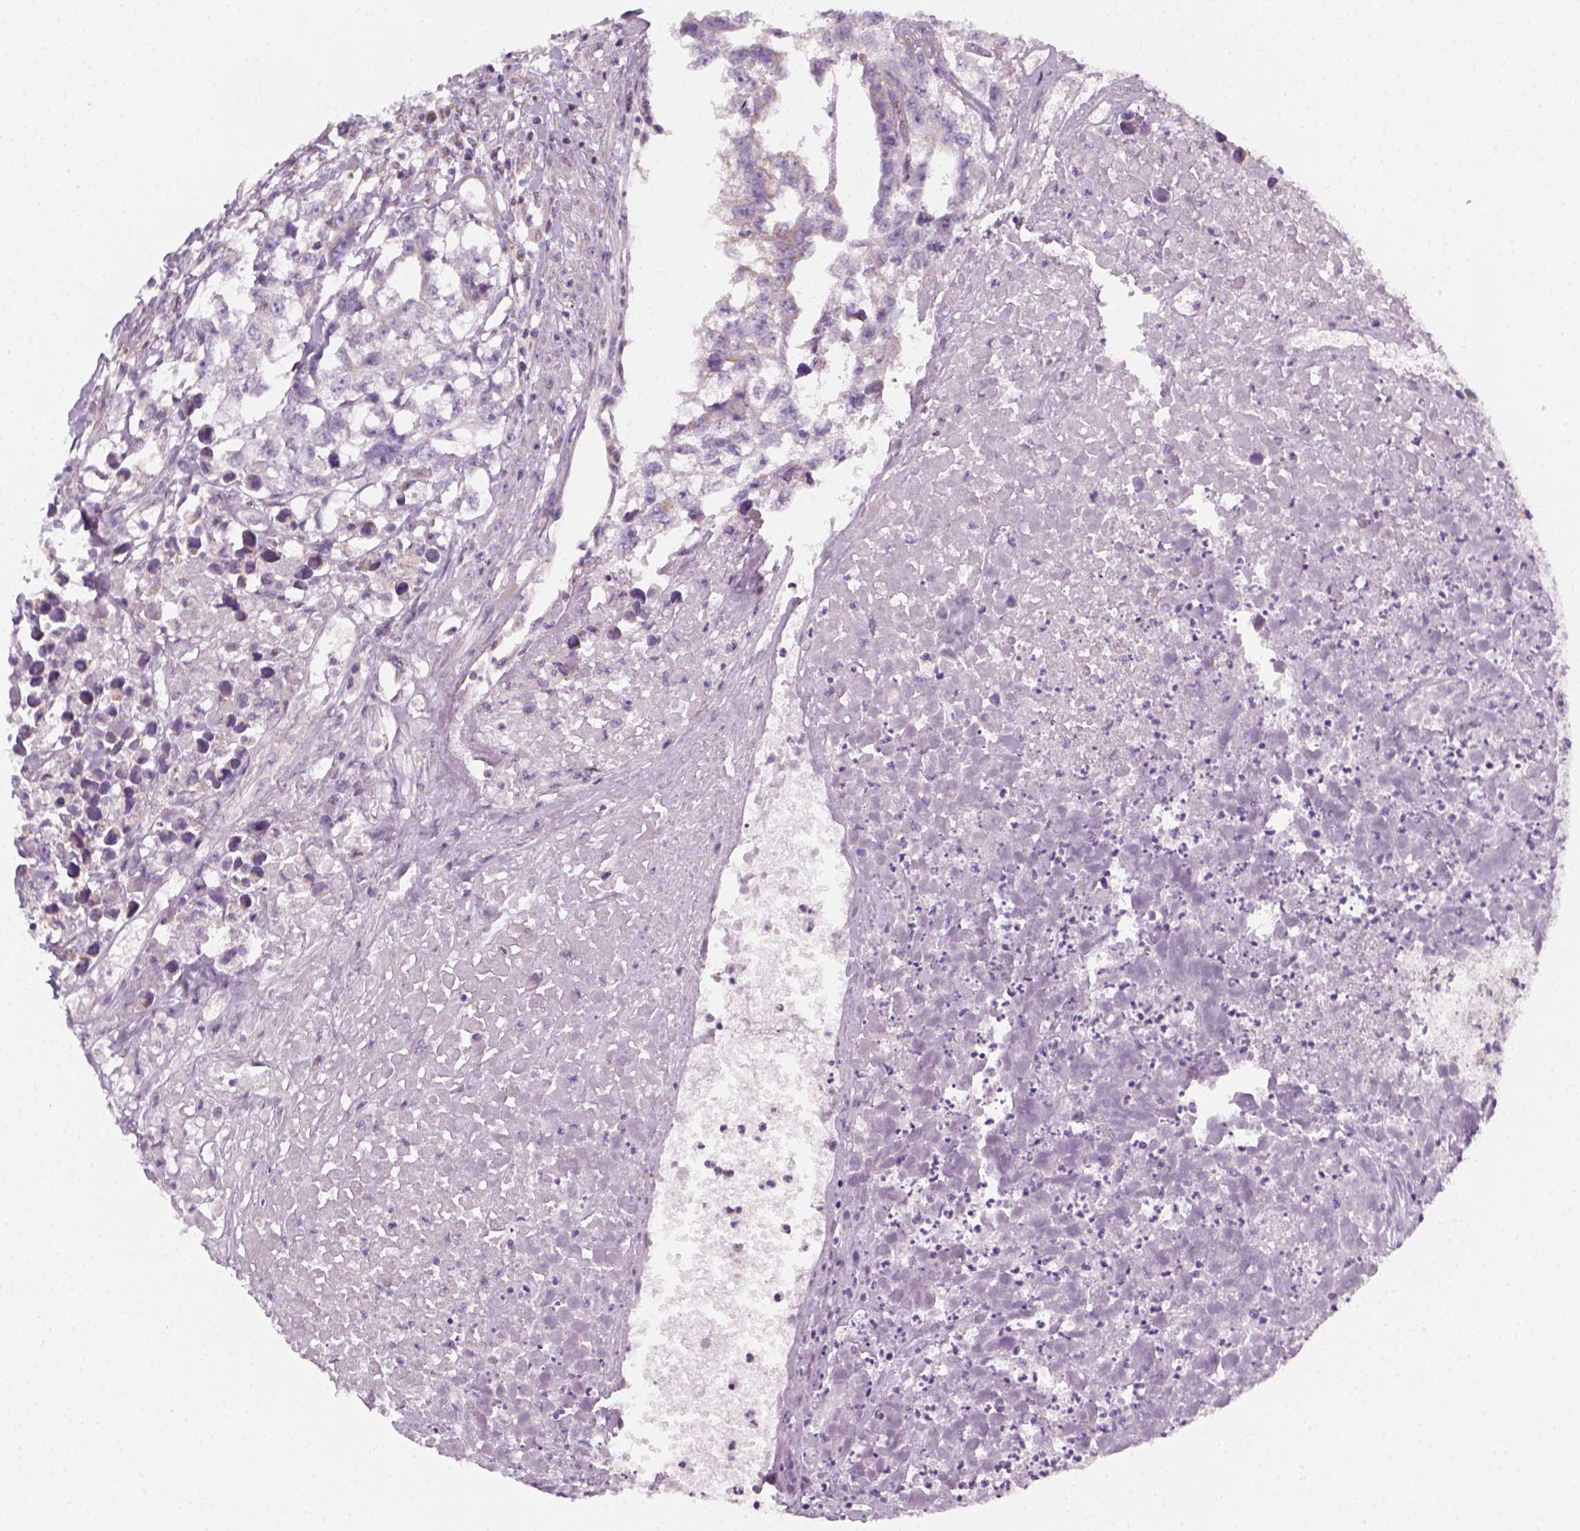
{"staining": {"intensity": "negative", "quantity": "none", "location": "none"}, "tissue": "testis cancer", "cell_type": "Tumor cells", "image_type": "cancer", "snomed": [{"axis": "morphology", "description": "Carcinoma, Embryonal, NOS"}, {"axis": "morphology", "description": "Teratoma, malignant, NOS"}, {"axis": "topography", "description": "Testis"}], "caption": "DAB immunohistochemical staining of human malignant teratoma (testis) reveals no significant expression in tumor cells.", "gene": "AWAT2", "patient": {"sex": "male", "age": 44}}